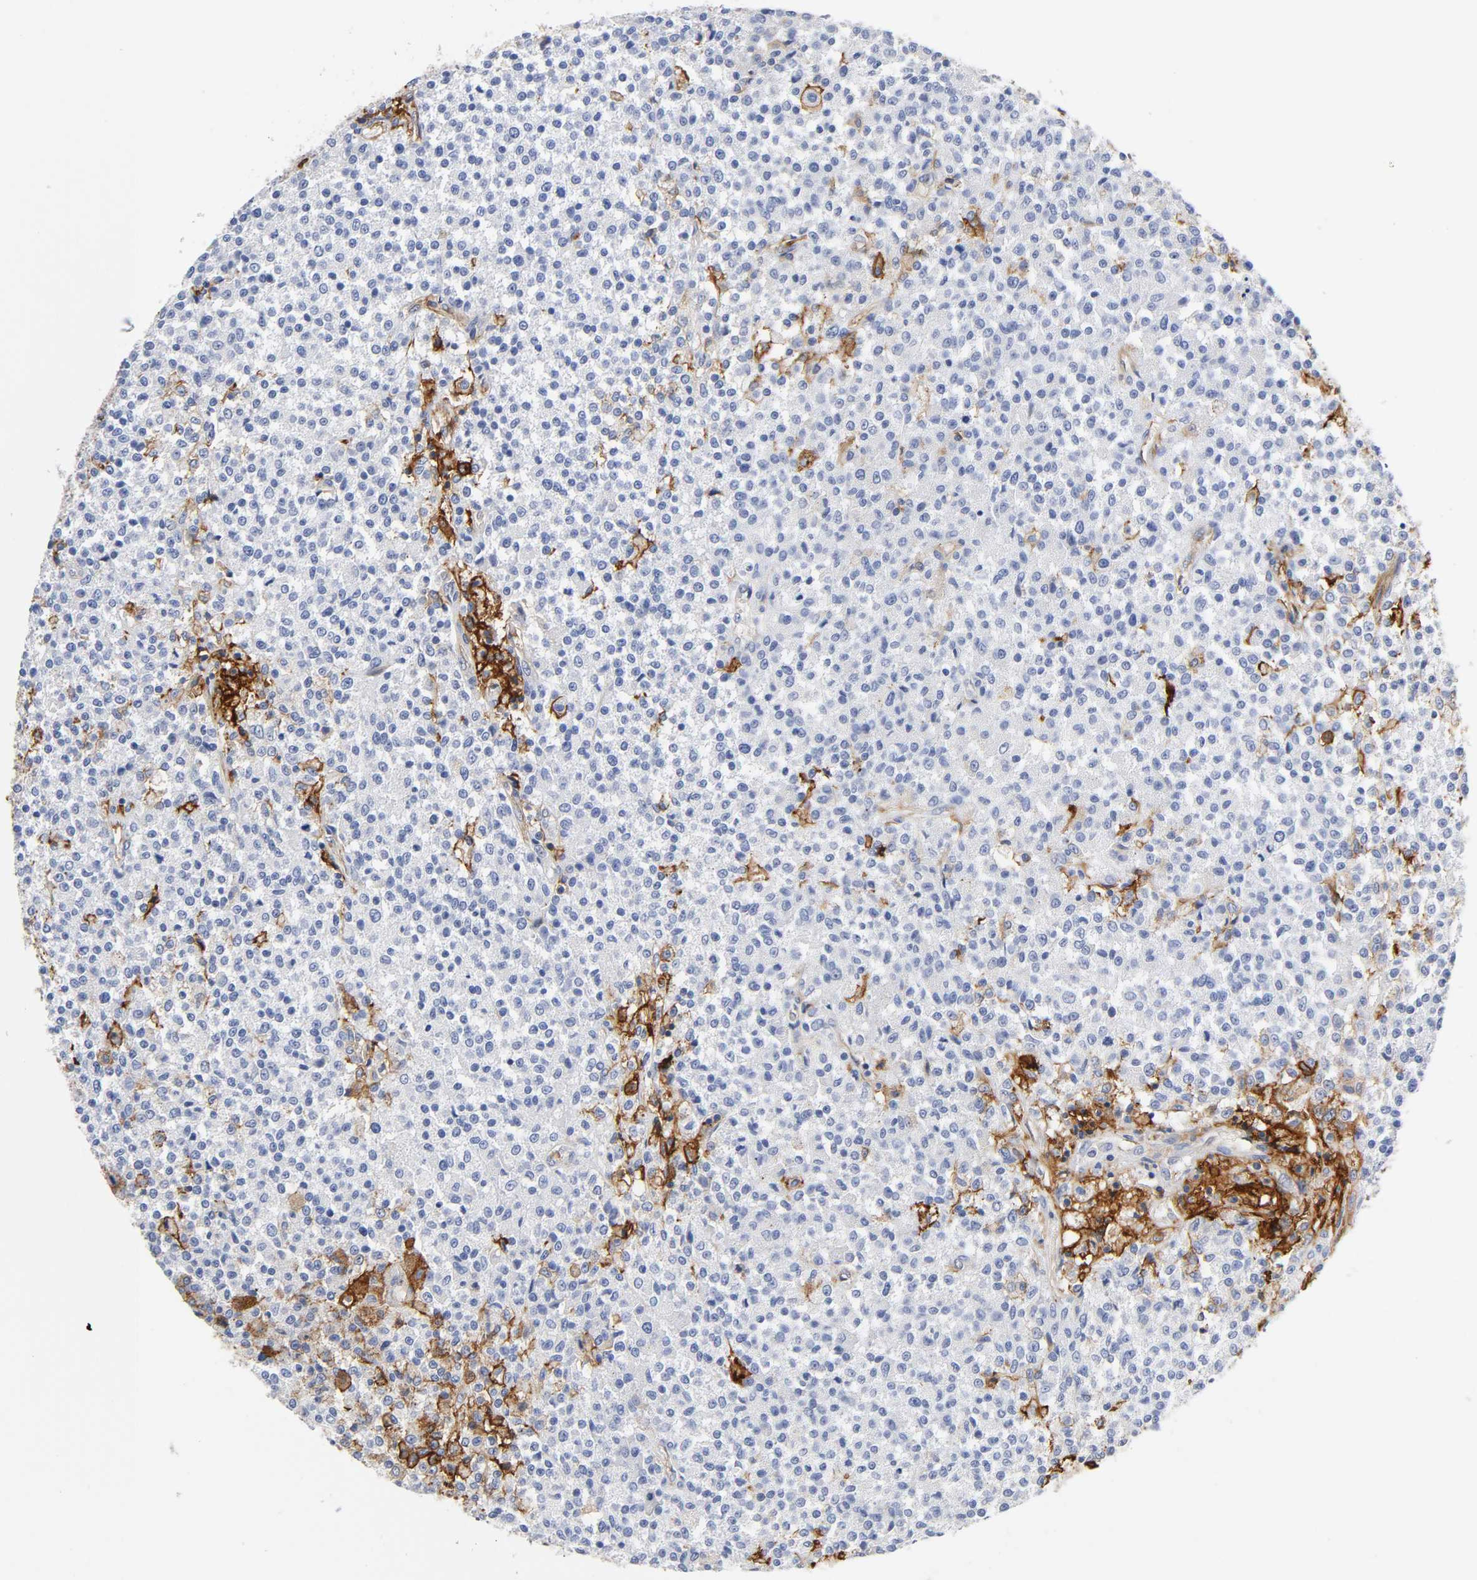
{"staining": {"intensity": "moderate", "quantity": "<25%", "location": "cytoplasmic/membranous"}, "tissue": "testis cancer", "cell_type": "Tumor cells", "image_type": "cancer", "snomed": [{"axis": "morphology", "description": "Seminoma, NOS"}, {"axis": "topography", "description": "Testis"}], "caption": "Protein analysis of testis cancer (seminoma) tissue shows moderate cytoplasmic/membranous staining in about <25% of tumor cells. The staining was performed using DAB (3,3'-diaminobenzidine) to visualize the protein expression in brown, while the nuclei were stained in blue with hematoxylin (Magnification: 20x).", "gene": "ICAM1", "patient": {"sex": "male", "age": 59}}